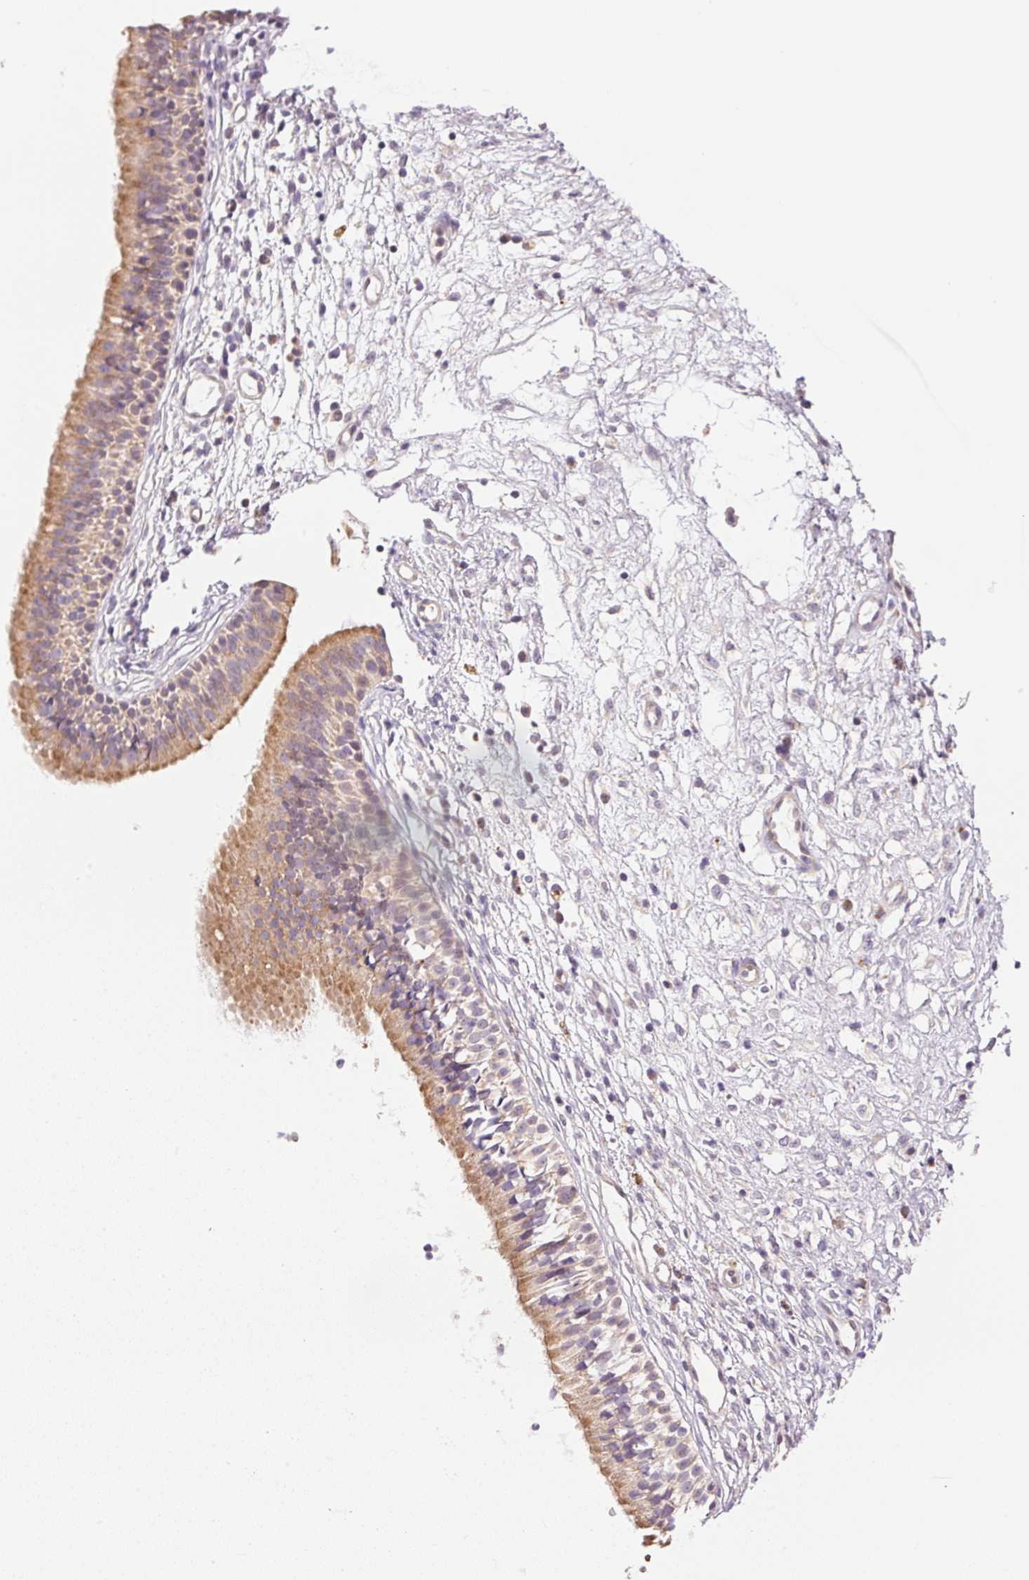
{"staining": {"intensity": "moderate", "quantity": ">75%", "location": "cytoplasmic/membranous"}, "tissue": "nasopharynx", "cell_type": "Respiratory epithelial cells", "image_type": "normal", "snomed": [{"axis": "morphology", "description": "Normal tissue, NOS"}, {"axis": "topography", "description": "Nasopharynx"}], "caption": "Nasopharynx stained with immunohistochemistry demonstrates moderate cytoplasmic/membranous staining in approximately >75% of respiratory epithelial cells. The protein of interest is stained brown, and the nuclei are stained in blue (DAB (3,3'-diaminobenzidine) IHC with brightfield microscopy, high magnification).", "gene": "SC5D", "patient": {"sex": "male", "age": 24}}